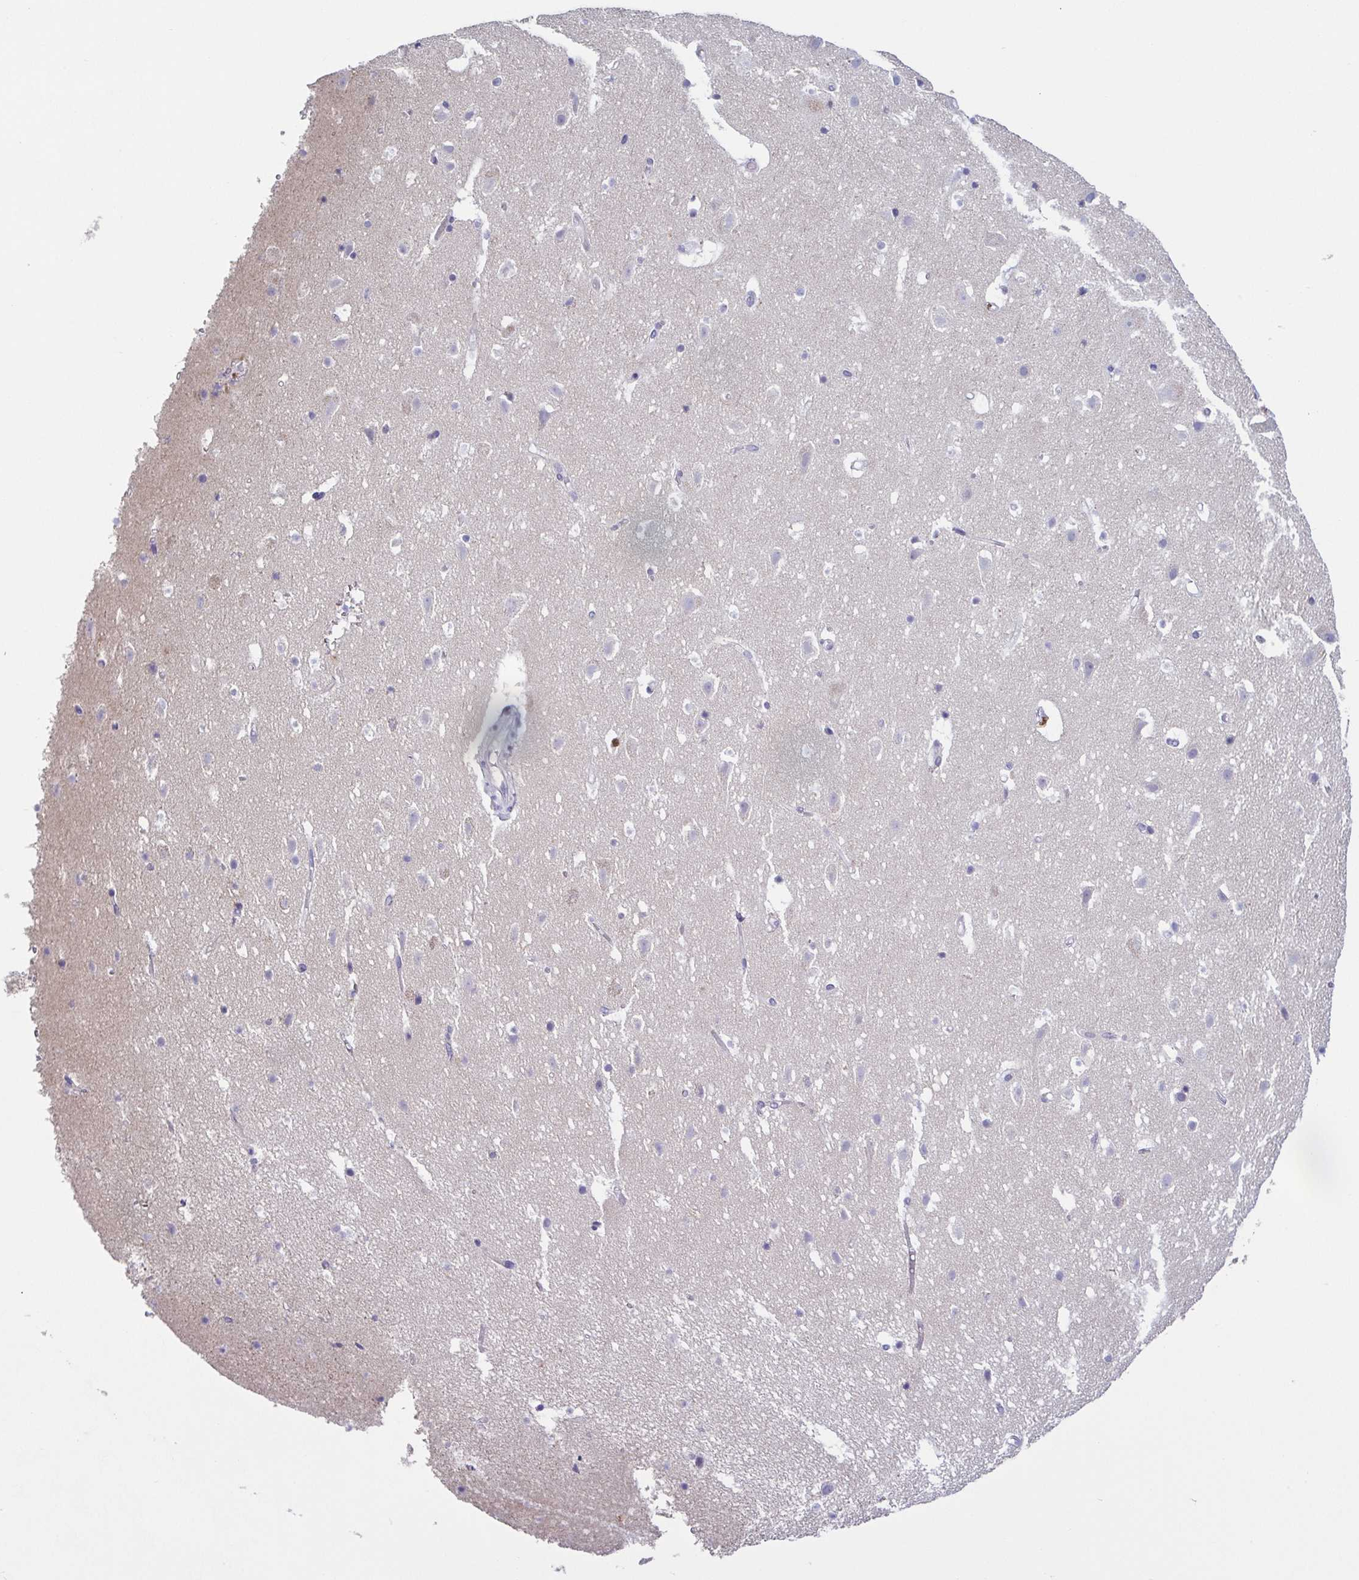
{"staining": {"intensity": "negative", "quantity": "none", "location": "none"}, "tissue": "cerebral cortex", "cell_type": "Endothelial cells", "image_type": "normal", "snomed": [{"axis": "morphology", "description": "Normal tissue, NOS"}, {"axis": "topography", "description": "Cerebral cortex"}], "caption": "Endothelial cells show no significant protein positivity in benign cerebral cortex.", "gene": "UBE2Q1", "patient": {"sex": "female", "age": 42}}